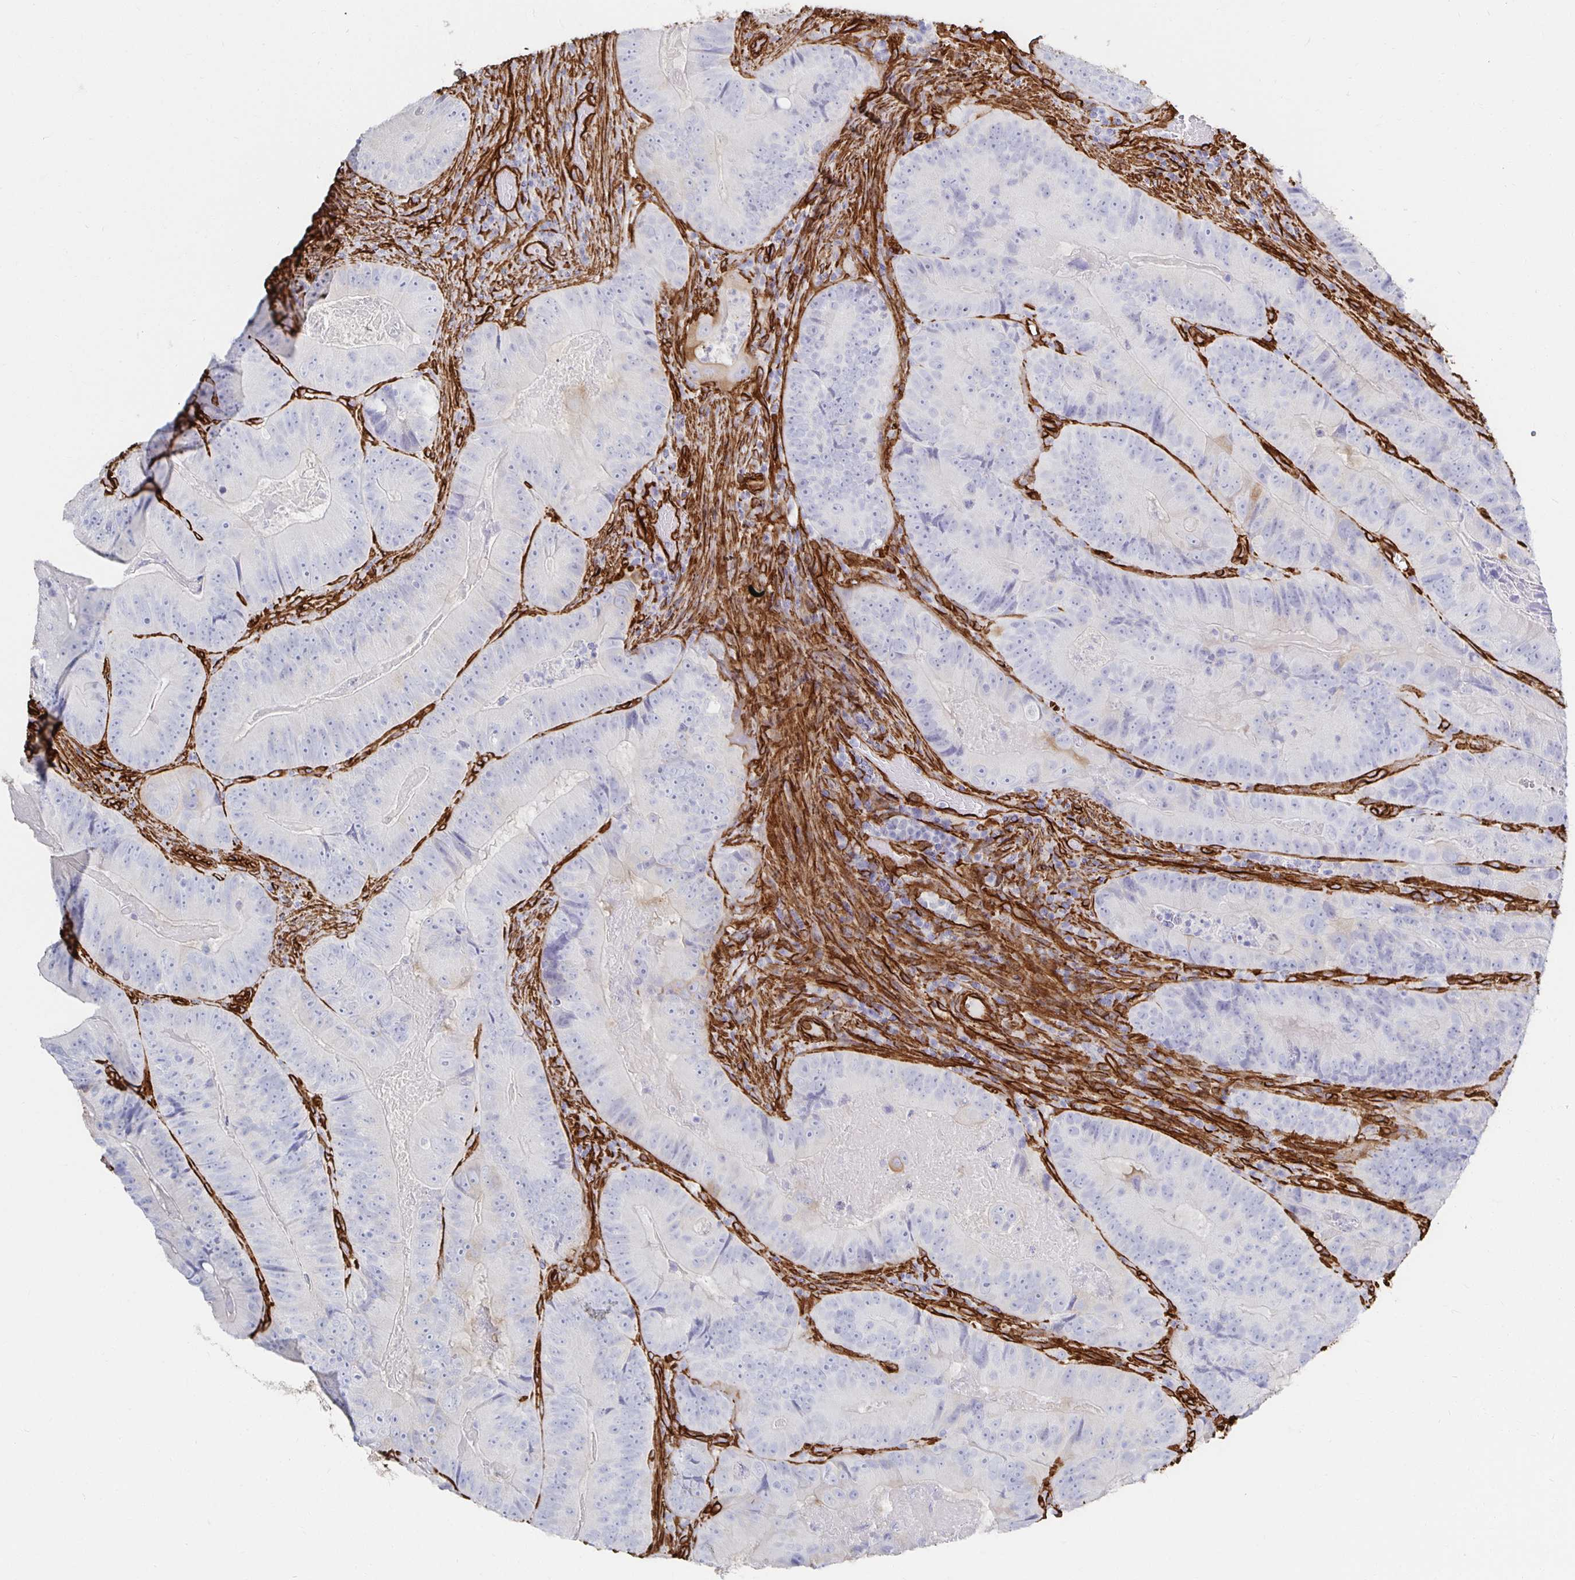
{"staining": {"intensity": "negative", "quantity": "none", "location": "none"}, "tissue": "colorectal cancer", "cell_type": "Tumor cells", "image_type": "cancer", "snomed": [{"axis": "morphology", "description": "Adenocarcinoma, NOS"}, {"axis": "topography", "description": "Colon"}], "caption": "This is an immunohistochemistry (IHC) micrograph of colorectal cancer (adenocarcinoma). There is no positivity in tumor cells.", "gene": "VIPR2", "patient": {"sex": "female", "age": 86}}